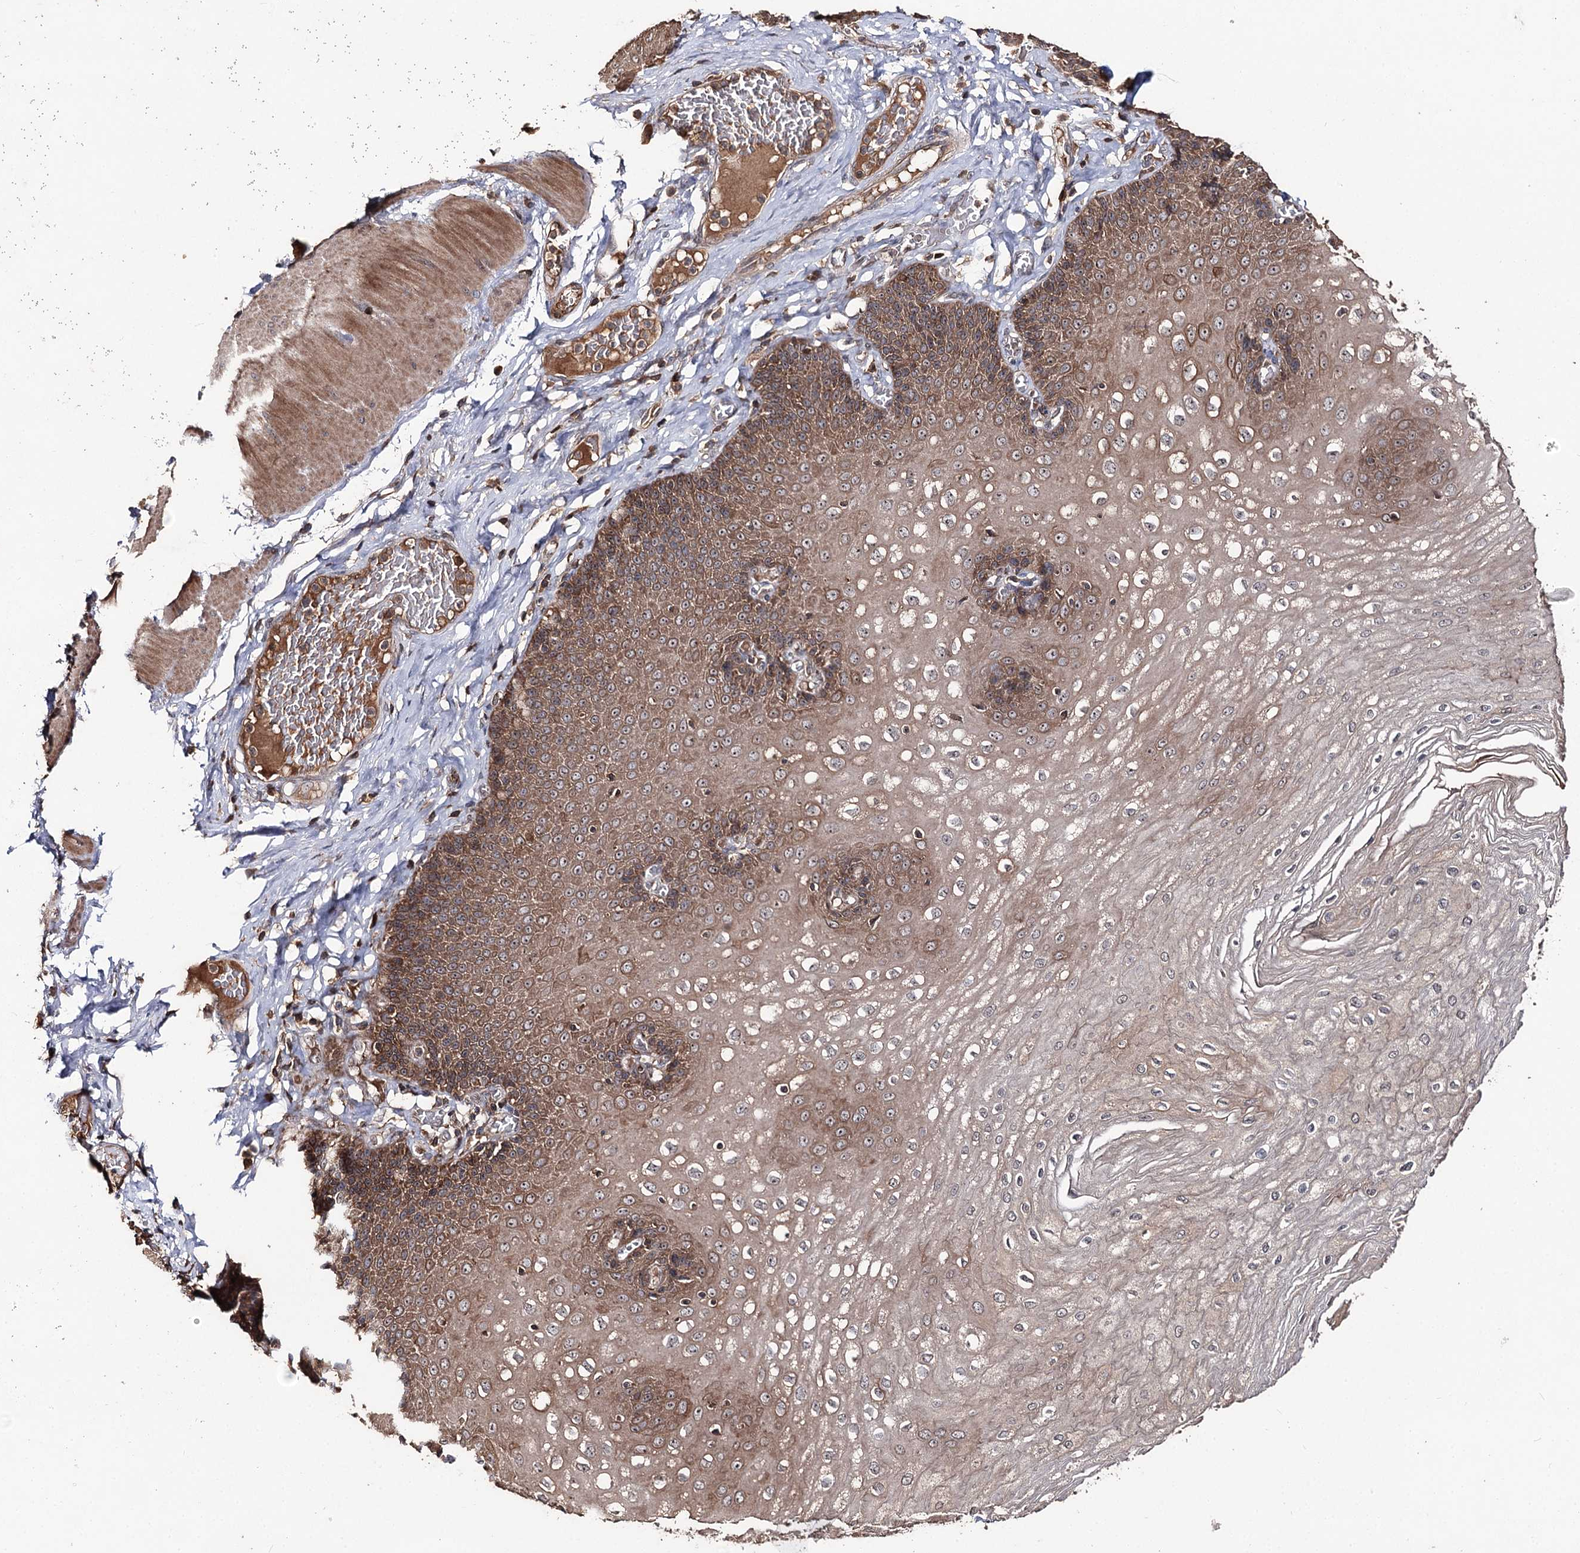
{"staining": {"intensity": "strong", "quantity": "25%-75%", "location": "cytoplasmic/membranous,nuclear"}, "tissue": "esophagus", "cell_type": "Squamous epithelial cells", "image_type": "normal", "snomed": [{"axis": "morphology", "description": "Normal tissue, NOS"}, {"axis": "topography", "description": "Esophagus"}], "caption": "Strong cytoplasmic/membranous,nuclear staining is appreciated in approximately 25%-75% of squamous epithelial cells in unremarkable esophagus. The staining was performed using DAB (3,3'-diaminobenzidine) to visualize the protein expression in brown, while the nuclei were stained in blue with hematoxylin (Magnification: 20x).", "gene": "FAM53B", "patient": {"sex": "male", "age": 60}}